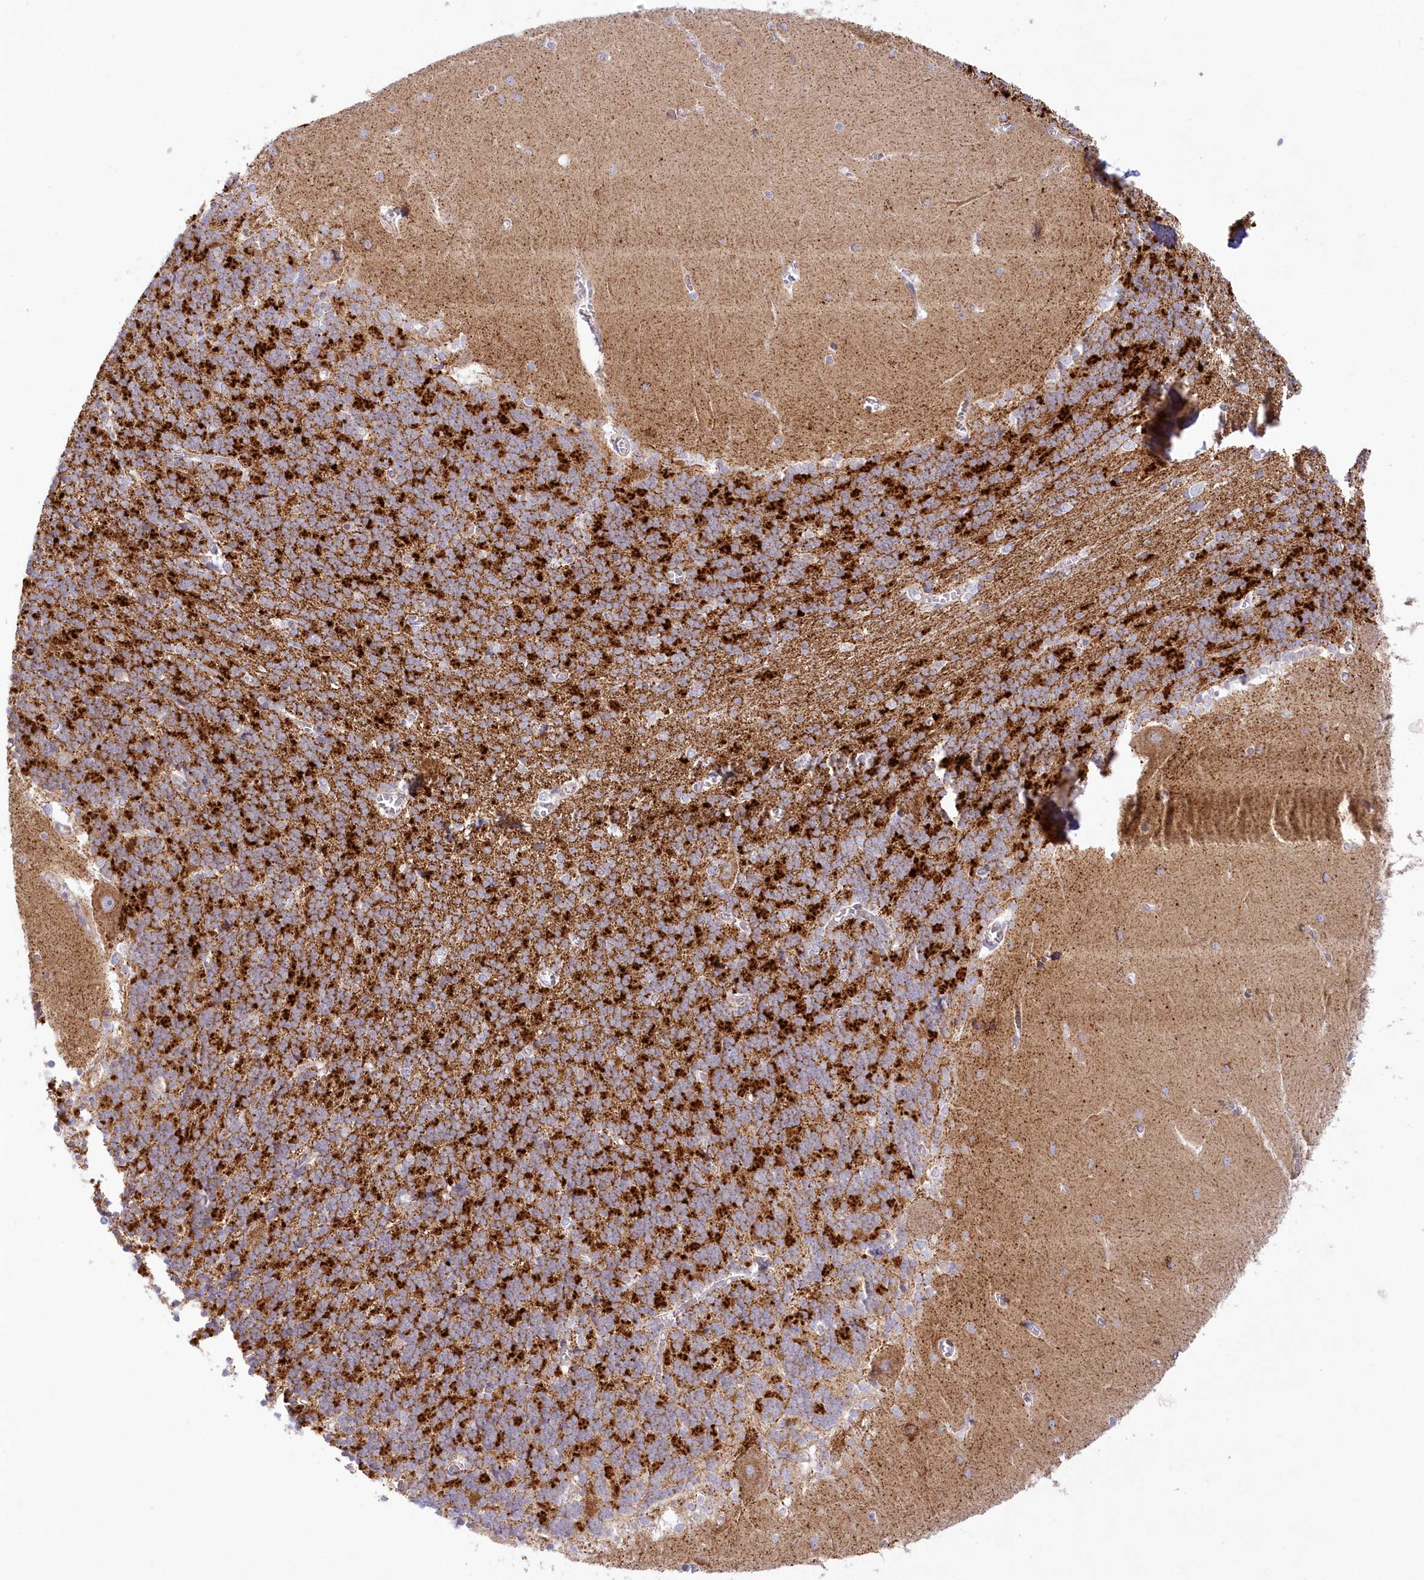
{"staining": {"intensity": "strong", "quantity": ">75%", "location": "cytoplasmic/membranous"}, "tissue": "cerebellum", "cell_type": "Cells in granular layer", "image_type": "normal", "snomed": [{"axis": "morphology", "description": "Normal tissue, NOS"}, {"axis": "topography", "description": "Cerebellum"}], "caption": "Immunohistochemical staining of benign cerebellum displays >75% levels of strong cytoplasmic/membranous protein staining in about >75% of cells in granular layer.", "gene": "TBC1D14", "patient": {"sex": "male", "age": 37}}